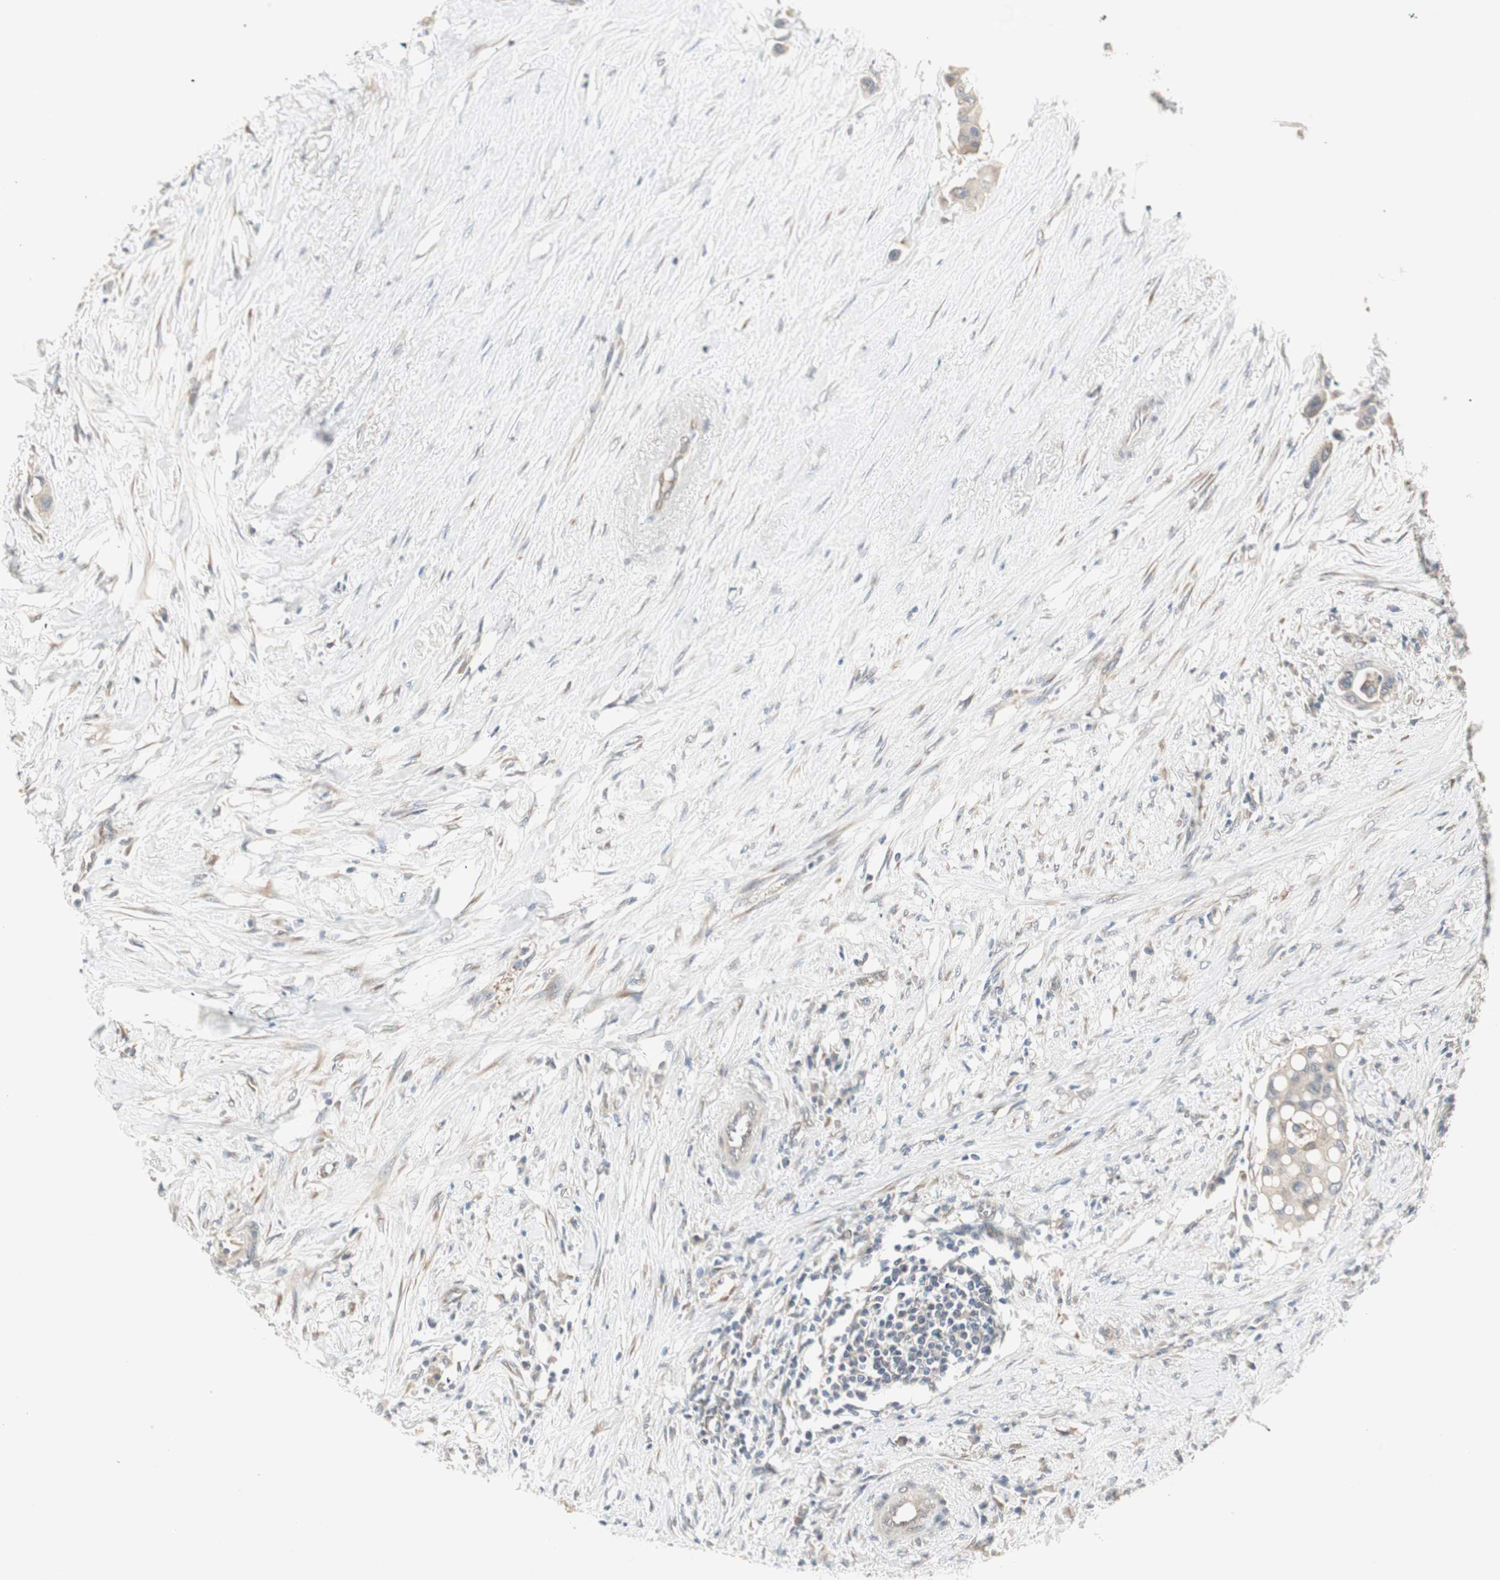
{"staining": {"intensity": "weak", "quantity": ">75%", "location": "cytoplasmic/membranous"}, "tissue": "colorectal cancer", "cell_type": "Tumor cells", "image_type": "cancer", "snomed": [{"axis": "morphology", "description": "Normal tissue, NOS"}, {"axis": "morphology", "description": "Adenocarcinoma, NOS"}, {"axis": "topography", "description": "Colon"}], "caption": "An image of adenocarcinoma (colorectal) stained for a protein exhibits weak cytoplasmic/membranous brown staining in tumor cells. (brown staining indicates protein expression, while blue staining denotes nuclei).", "gene": "ZFP36", "patient": {"sex": "male", "age": 82}}